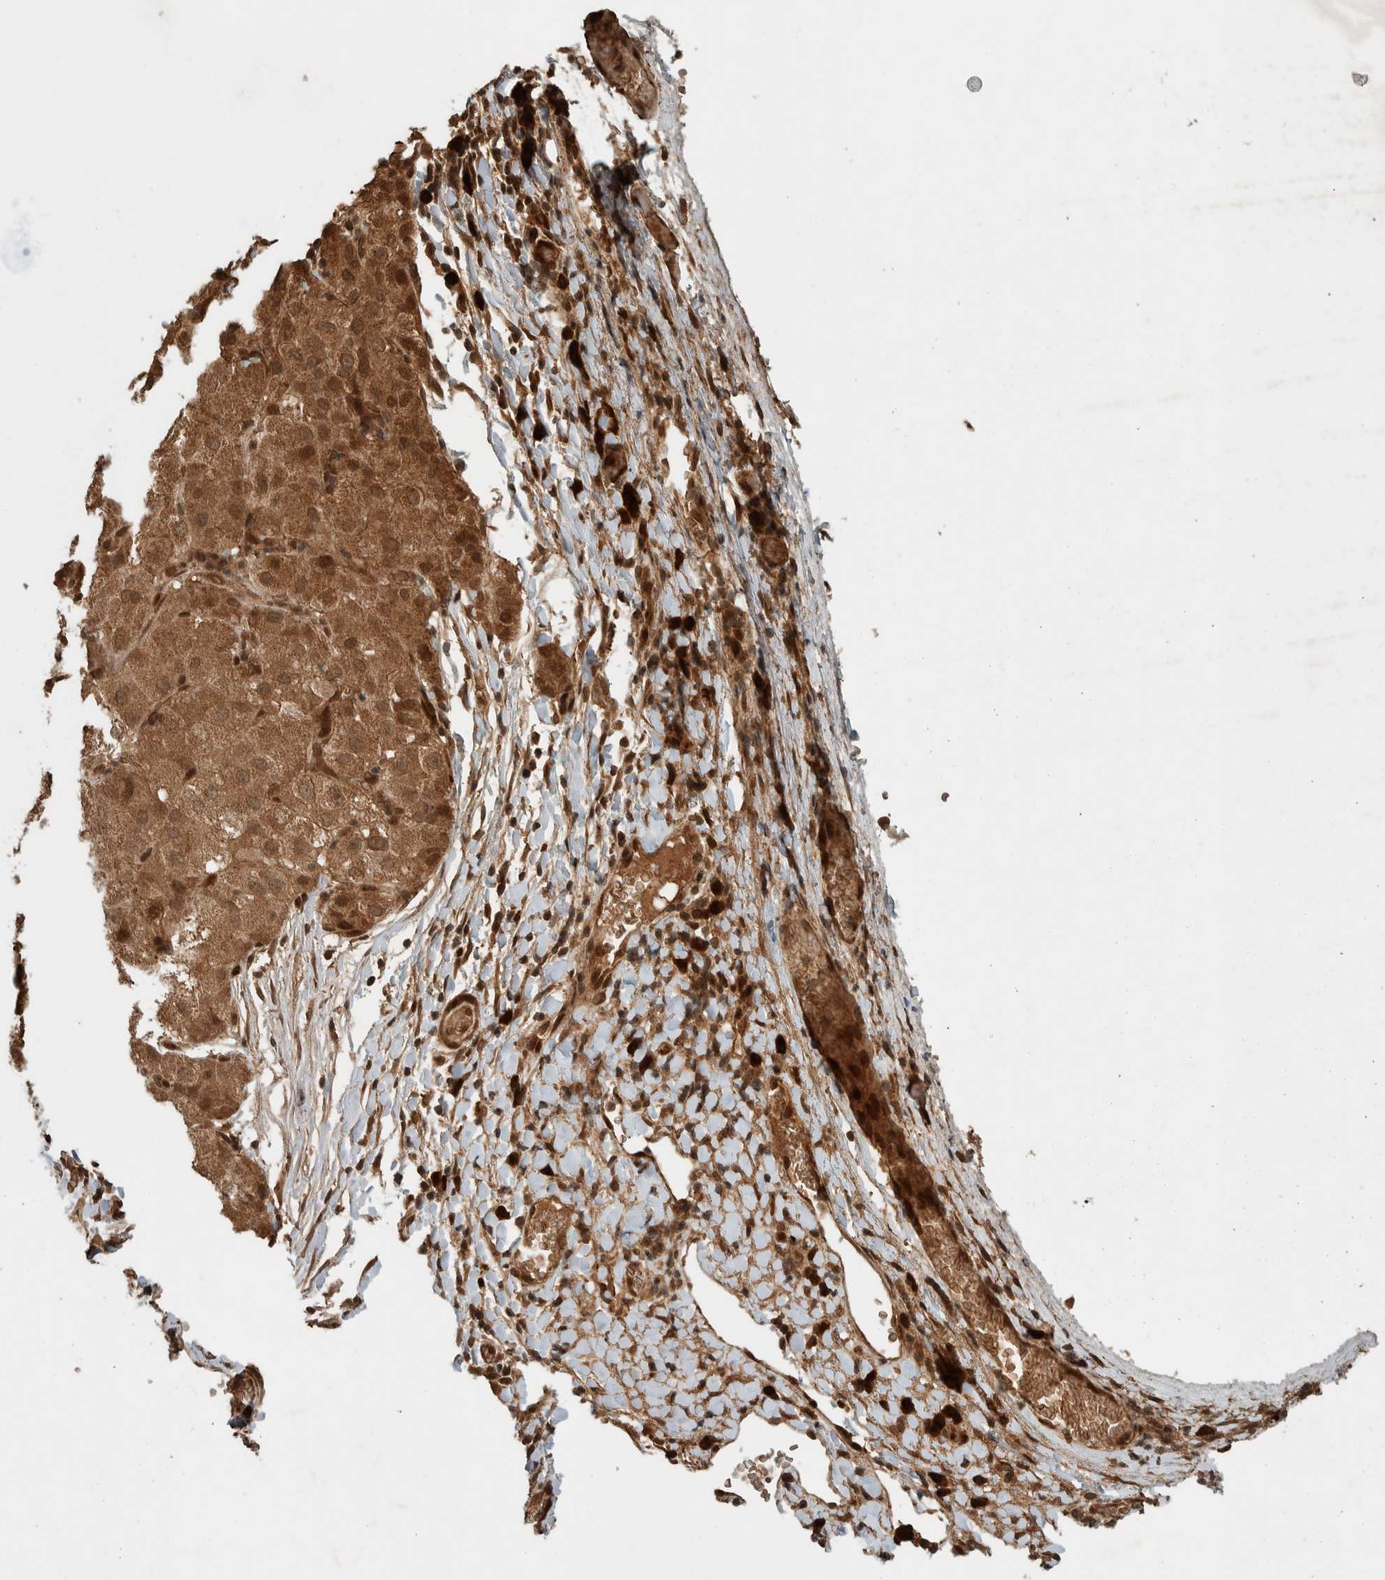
{"staining": {"intensity": "moderate", "quantity": ">75%", "location": "cytoplasmic/membranous,nuclear"}, "tissue": "liver cancer", "cell_type": "Tumor cells", "image_type": "cancer", "snomed": [{"axis": "morphology", "description": "Carcinoma, Hepatocellular, NOS"}, {"axis": "topography", "description": "Liver"}], "caption": "Immunohistochemistry (IHC) image of neoplastic tissue: hepatocellular carcinoma (liver) stained using IHC reveals medium levels of moderate protein expression localized specifically in the cytoplasmic/membranous and nuclear of tumor cells, appearing as a cytoplasmic/membranous and nuclear brown color.", "gene": "CNTROB", "patient": {"sex": "male", "age": 80}}